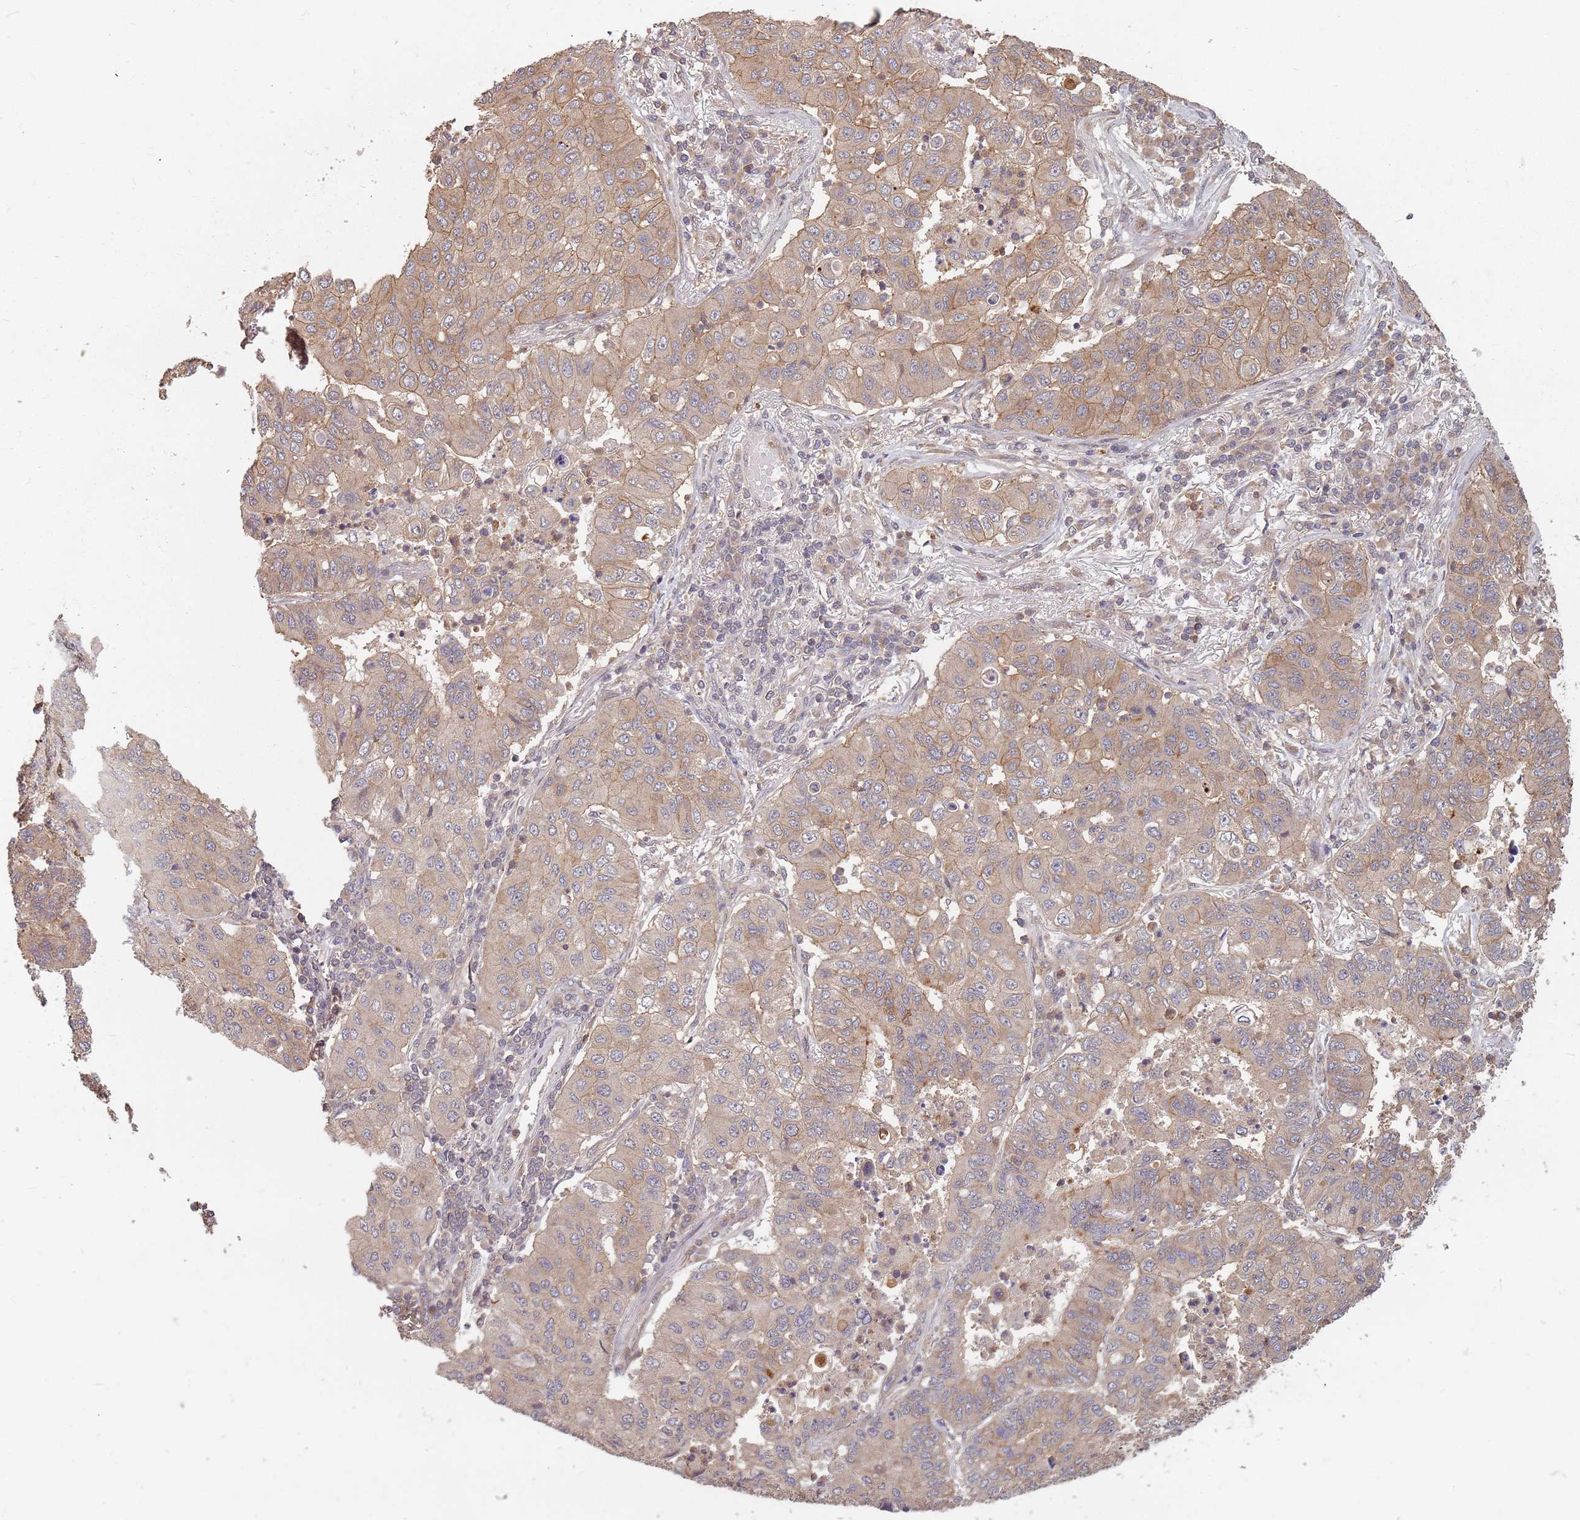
{"staining": {"intensity": "weak", "quantity": ">75%", "location": "cytoplasmic/membranous"}, "tissue": "lung cancer", "cell_type": "Tumor cells", "image_type": "cancer", "snomed": [{"axis": "morphology", "description": "Squamous cell carcinoma, NOS"}, {"axis": "topography", "description": "Lung"}], "caption": "Immunohistochemistry (IHC) image of human squamous cell carcinoma (lung) stained for a protein (brown), which shows low levels of weak cytoplasmic/membranous staining in approximately >75% of tumor cells.", "gene": "C3orf14", "patient": {"sex": "male", "age": 74}}